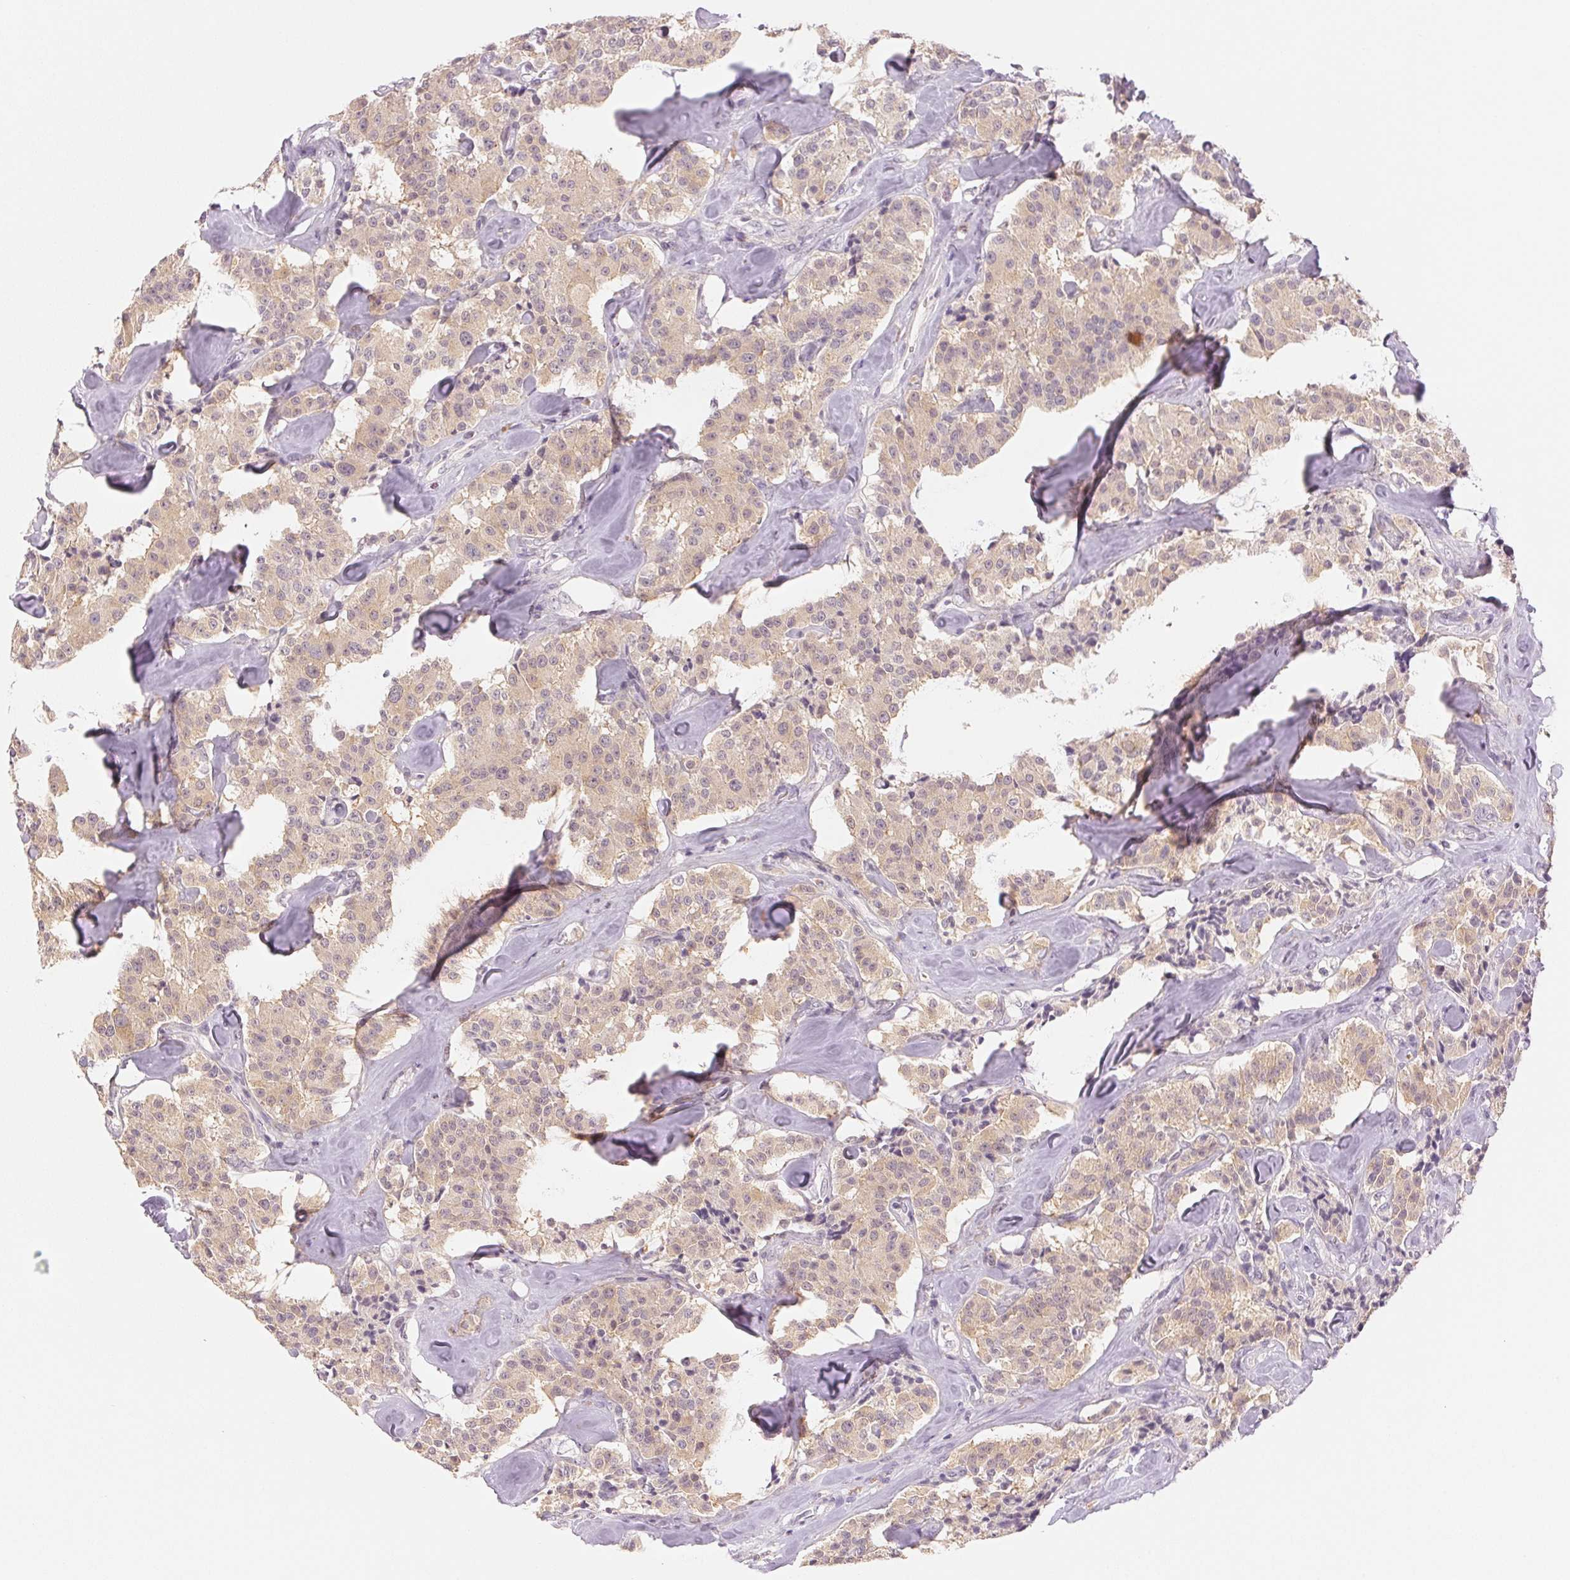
{"staining": {"intensity": "weak", "quantity": ">75%", "location": "cytoplasmic/membranous"}, "tissue": "carcinoid", "cell_type": "Tumor cells", "image_type": "cancer", "snomed": [{"axis": "morphology", "description": "Carcinoid, malignant, NOS"}, {"axis": "topography", "description": "Pancreas"}], "caption": "Human carcinoid (malignant) stained for a protein (brown) shows weak cytoplasmic/membranous positive staining in approximately >75% of tumor cells.", "gene": "MAP1LC3A", "patient": {"sex": "male", "age": 41}}